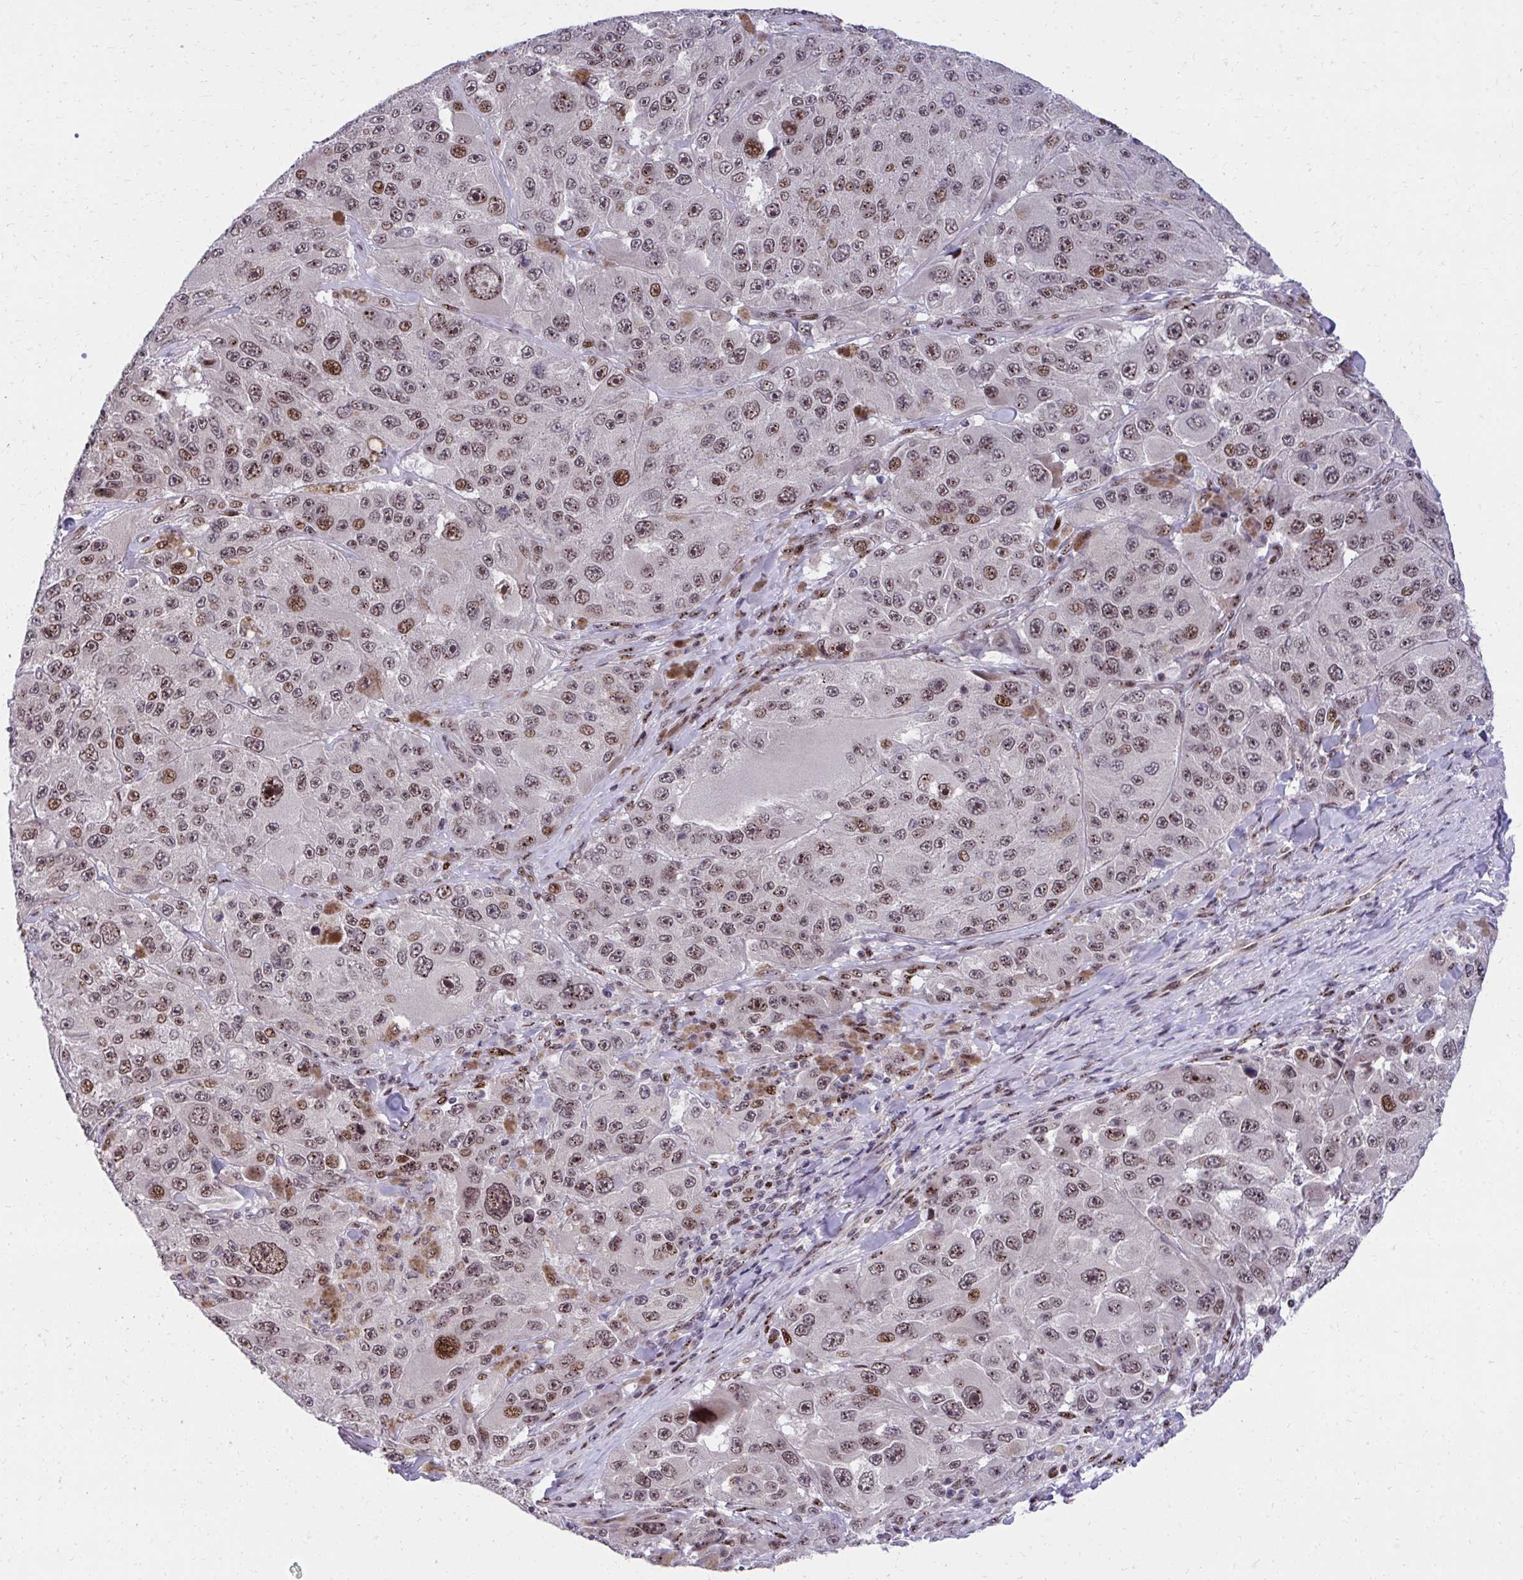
{"staining": {"intensity": "moderate", "quantity": ">75%", "location": "nuclear"}, "tissue": "melanoma", "cell_type": "Tumor cells", "image_type": "cancer", "snomed": [{"axis": "morphology", "description": "Malignant melanoma, Metastatic site"}, {"axis": "topography", "description": "Lymph node"}], "caption": "Melanoma tissue reveals moderate nuclear expression in approximately >75% of tumor cells", "gene": "HOXA4", "patient": {"sex": "male", "age": 62}}